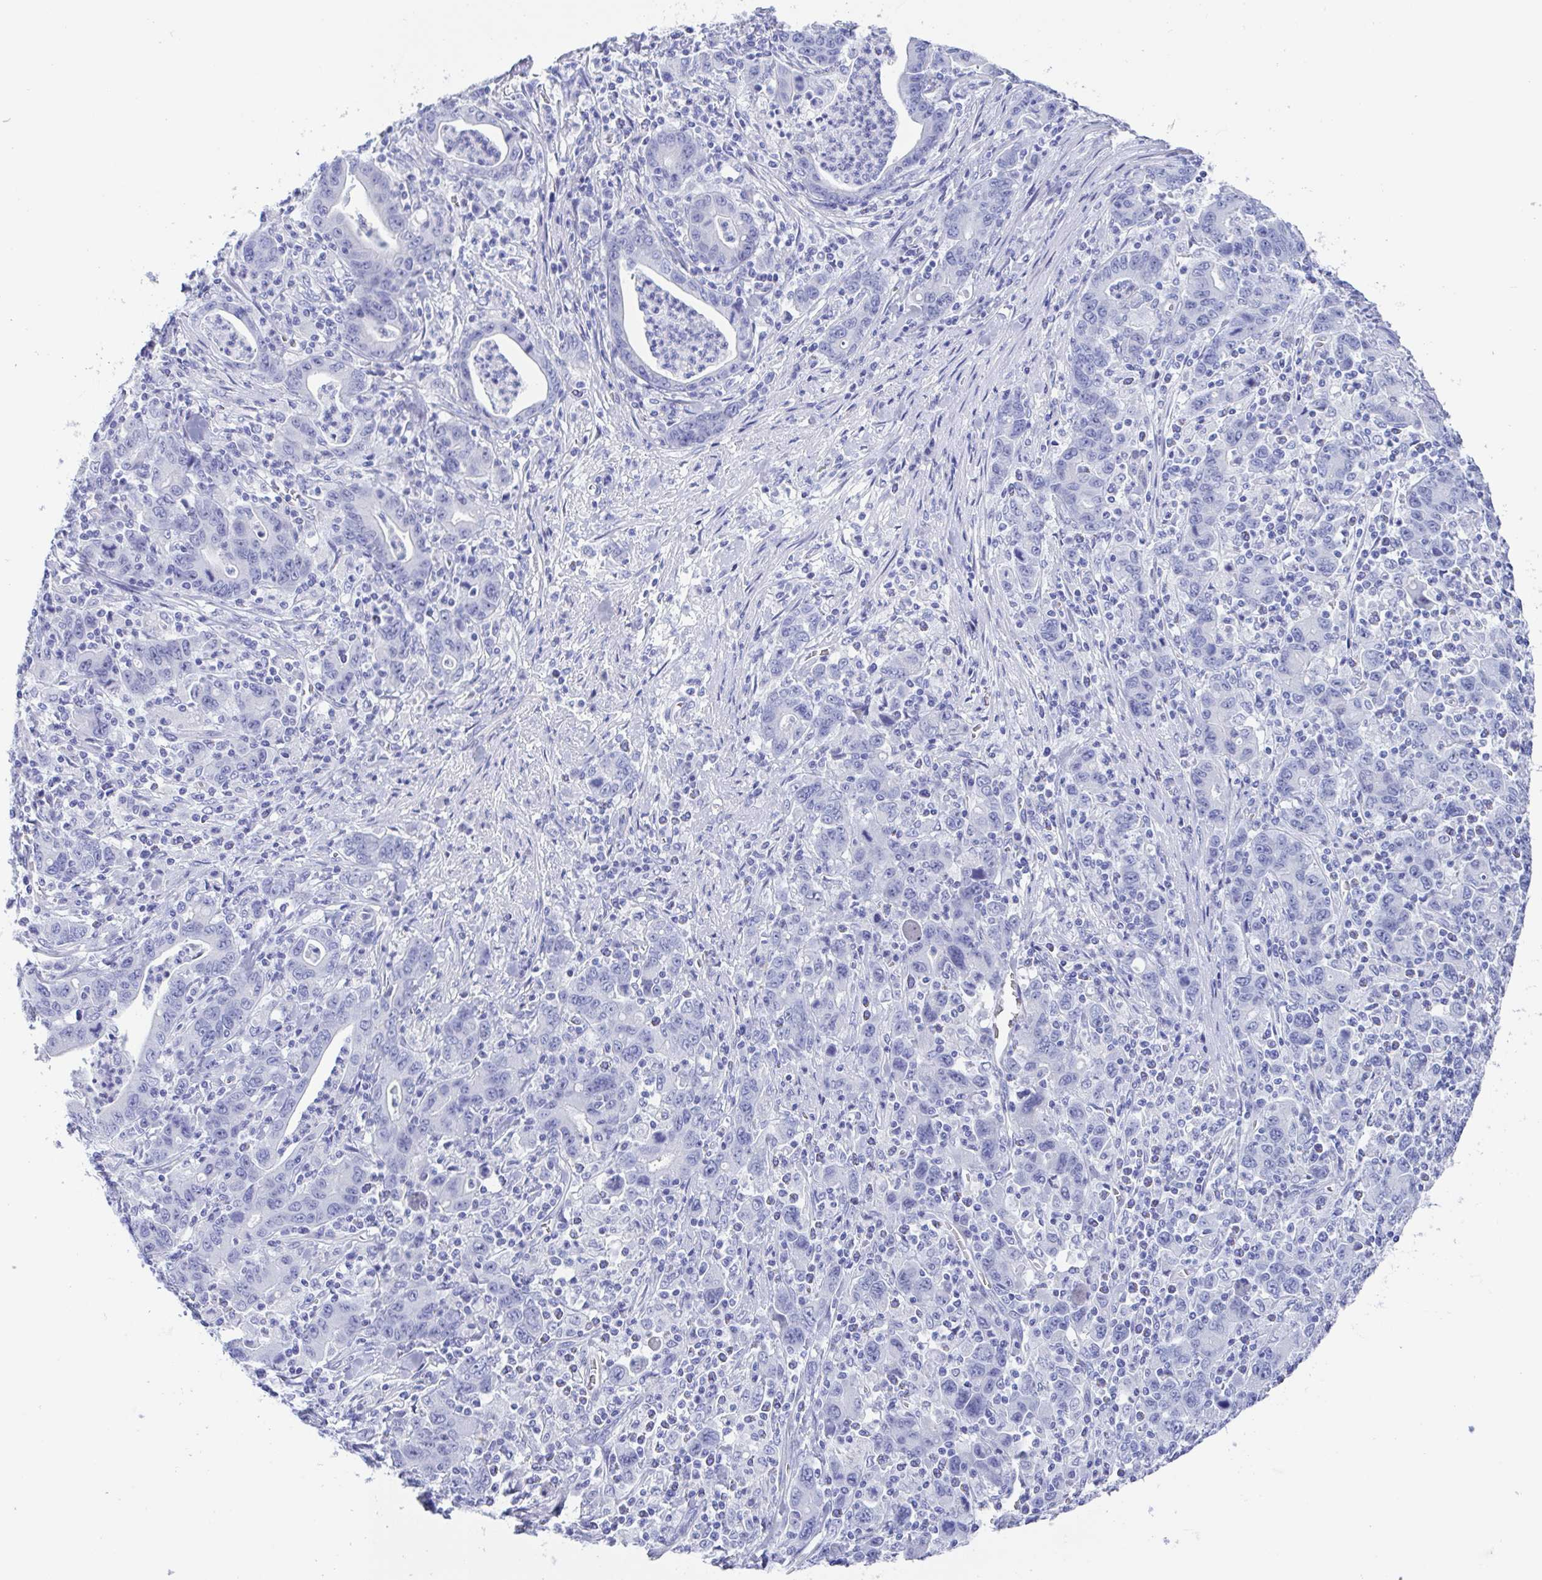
{"staining": {"intensity": "negative", "quantity": "none", "location": "none"}, "tissue": "stomach cancer", "cell_type": "Tumor cells", "image_type": "cancer", "snomed": [{"axis": "morphology", "description": "Adenocarcinoma, NOS"}, {"axis": "topography", "description": "Stomach, upper"}], "caption": "A photomicrograph of human stomach cancer (adenocarcinoma) is negative for staining in tumor cells. The staining was performed using DAB to visualize the protein expression in brown, while the nuclei were stained in blue with hematoxylin (Magnification: 20x).", "gene": "MUCL3", "patient": {"sex": "male", "age": 69}}